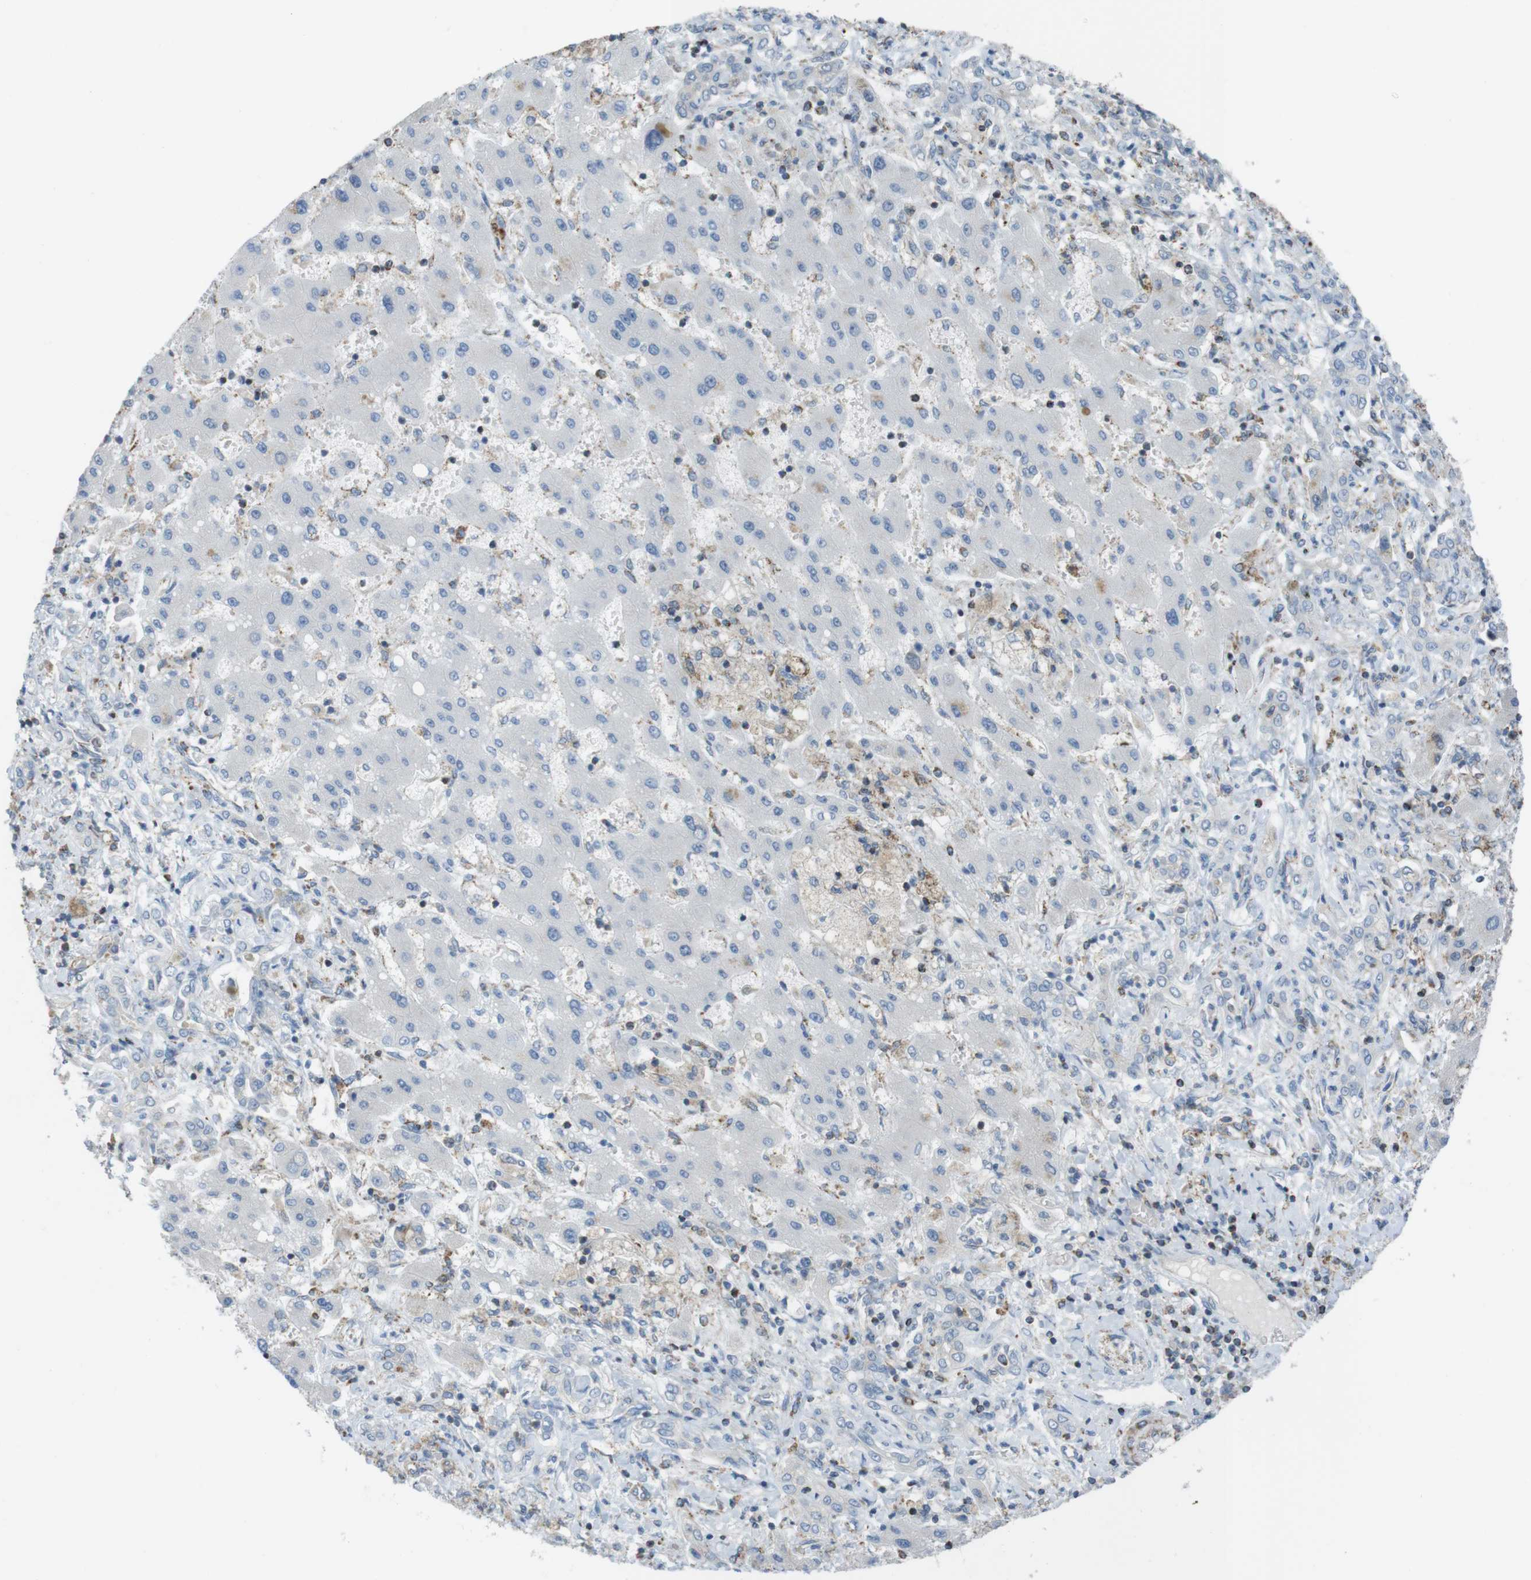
{"staining": {"intensity": "negative", "quantity": "none", "location": "none"}, "tissue": "liver cancer", "cell_type": "Tumor cells", "image_type": "cancer", "snomed": [{"axis": "morphology", "description": "Cholangiocarcinoma"}, {"axis": "topography", "description": "Liver"}], "caption": "Tumor cells are negative for brown protein staining in cholangiocarcinoma (liver). (DAB immunohistochemistry with hematoxylin counter stain).", "gene": "GRIK2", "patient": {"sex": "male", "age": 50}}